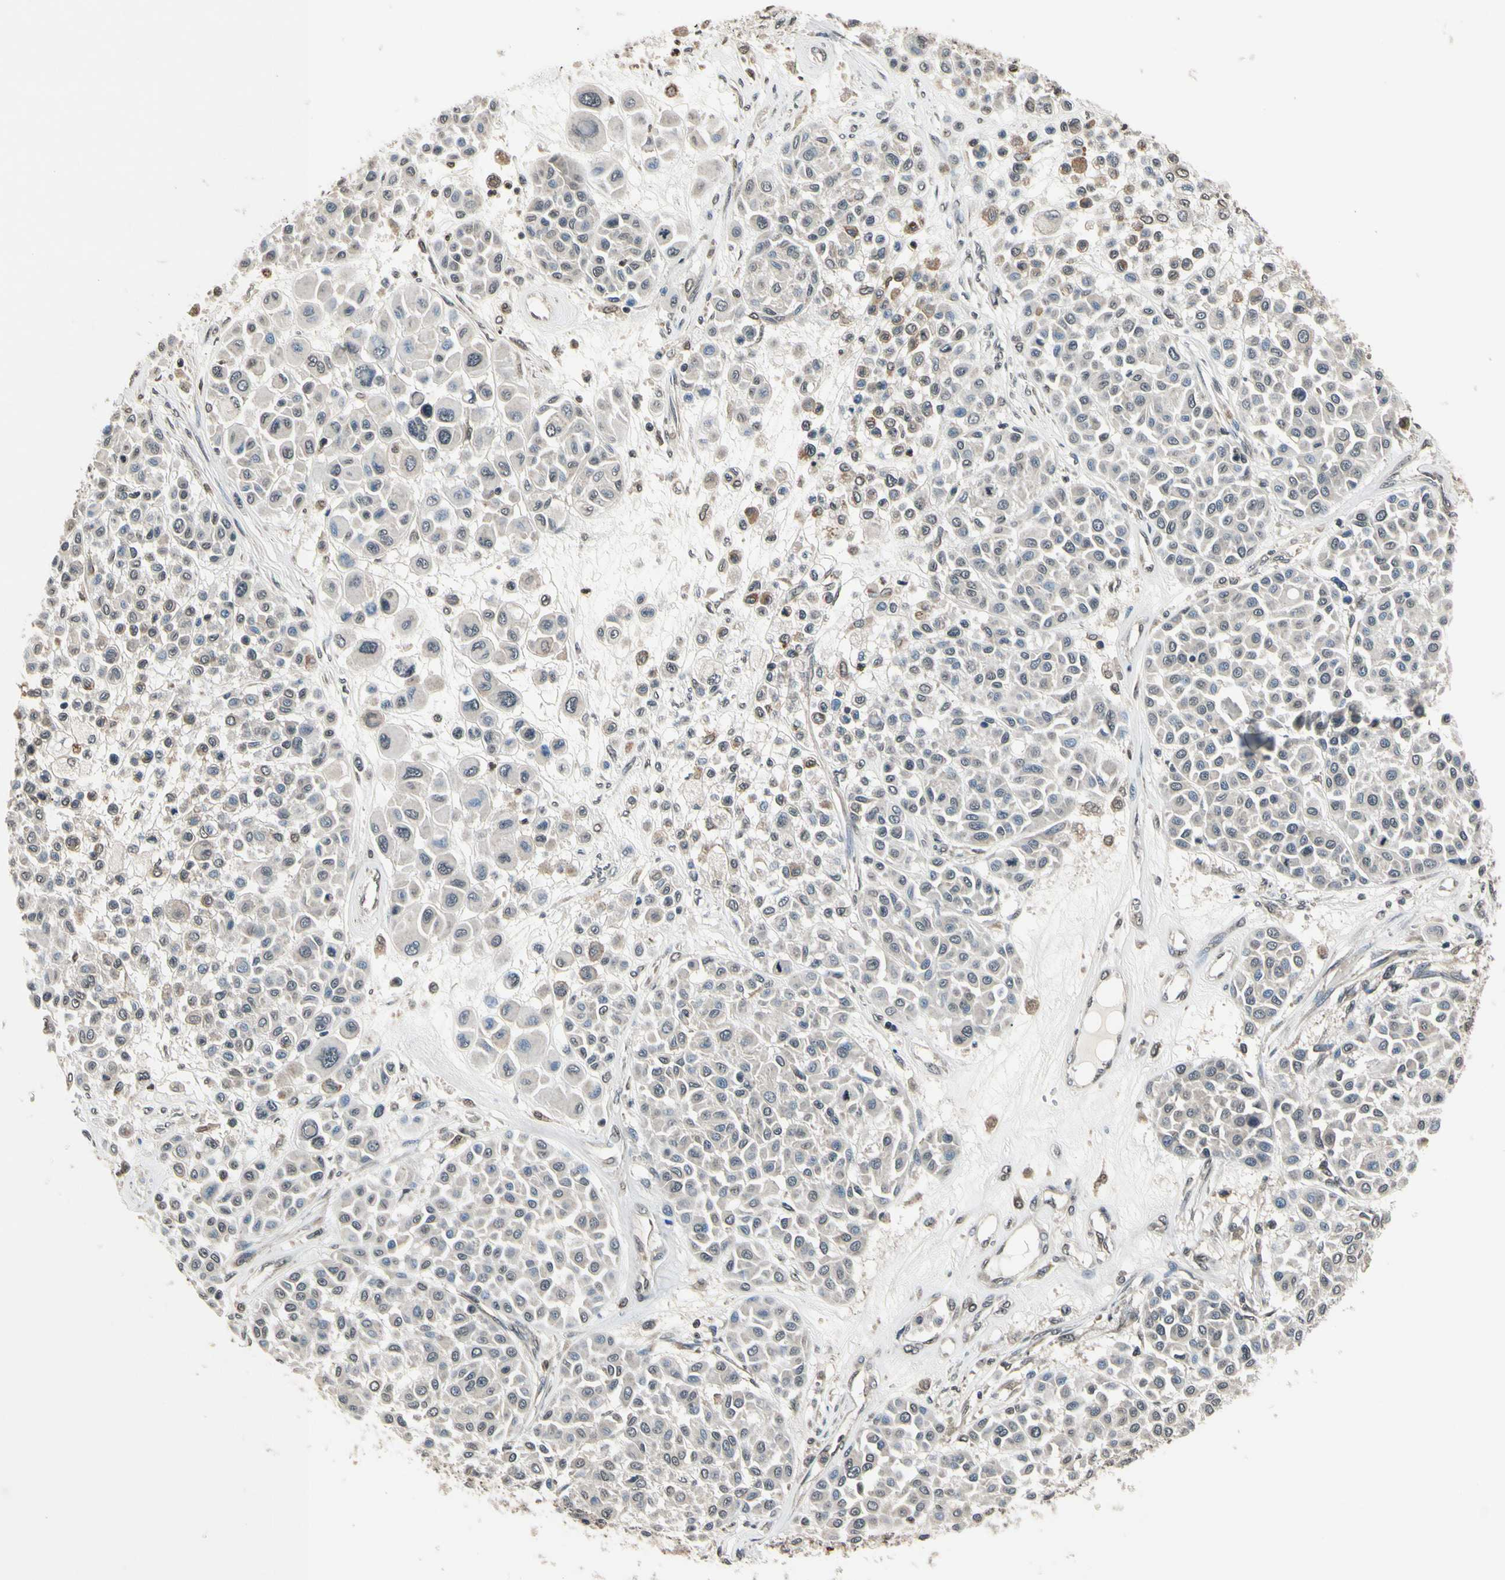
{"staining": {"intensity": "weak", "quantity": ">75%", "location": "cytoplasmic/membranous"}, "tissue": "melanoma", "cell_type": "Tumor cells", "image_type": "cancer", "snomed": [{"axis": "morphology", "description": "Malignant melanoma, Metastatic site"}, {"axis": "topography", "description": "Soft tissue"}], "caption": "Malignant melanoma (metastatic site) stained for a protein reveals weak cytoplasmic/membranous positivity in tumor cells.", "gene": "GCLC", "patient": {"sex": "male", "age": 41}}